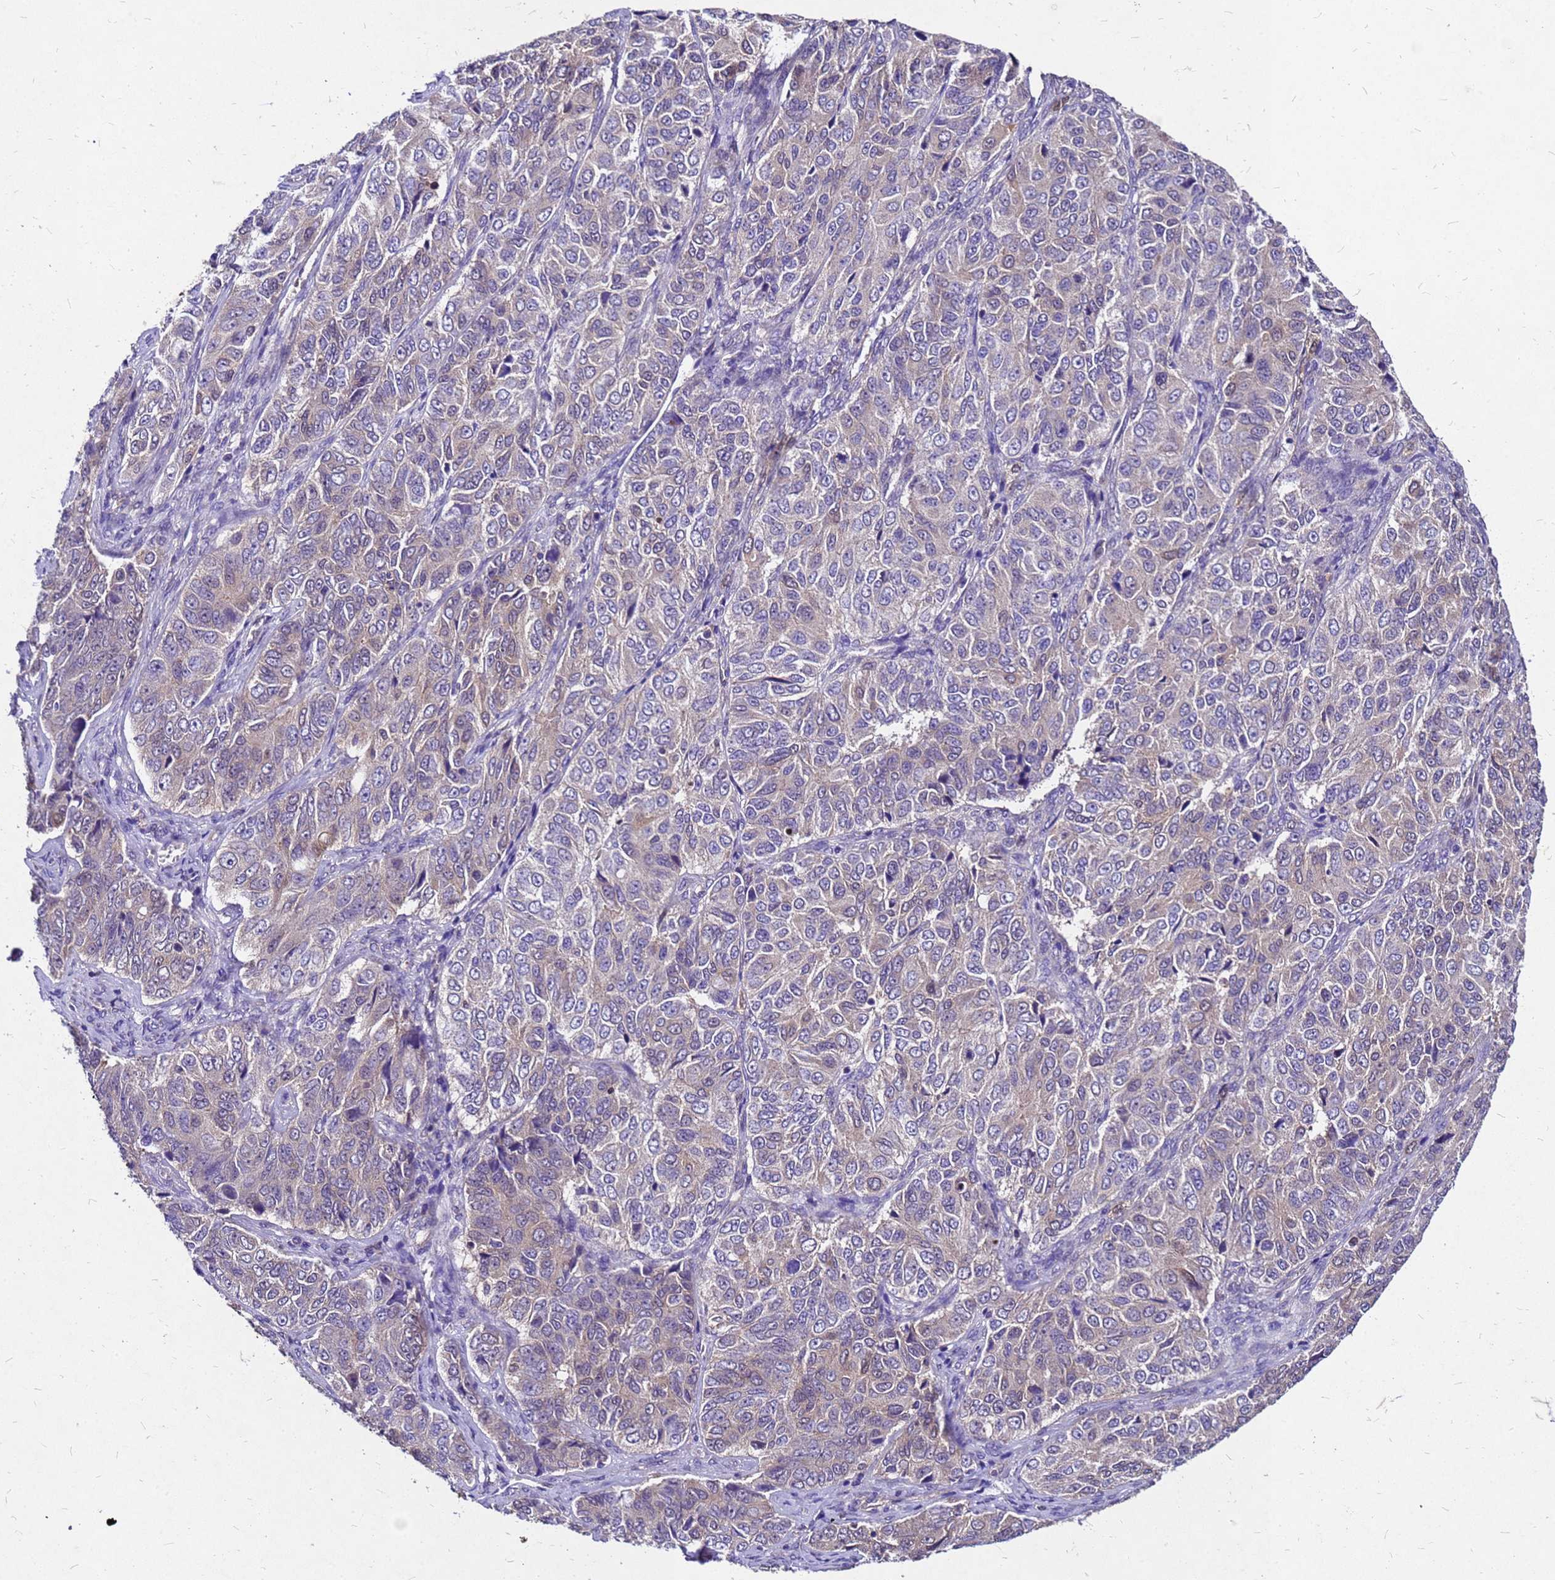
{"staining": {"intensity": "weak", "quantity": "<25%", "location": "cytoplasmic/membranous"}, "tissue": "ovarian cancer", "cell_type": "Tumor cells", "image_type": "cancer", "snomed": [{"axis": "morphology", "description": "Carcinoma, endometroid"}, {"axis": "topography", "description": "Ovary"}], "caption": "IHC image of ovarian cancer stained for a protein (brown), which shows no positivity in tumor cells.", "gene": "DUSP23", "patient": {"sex": "female", "age": 51}}